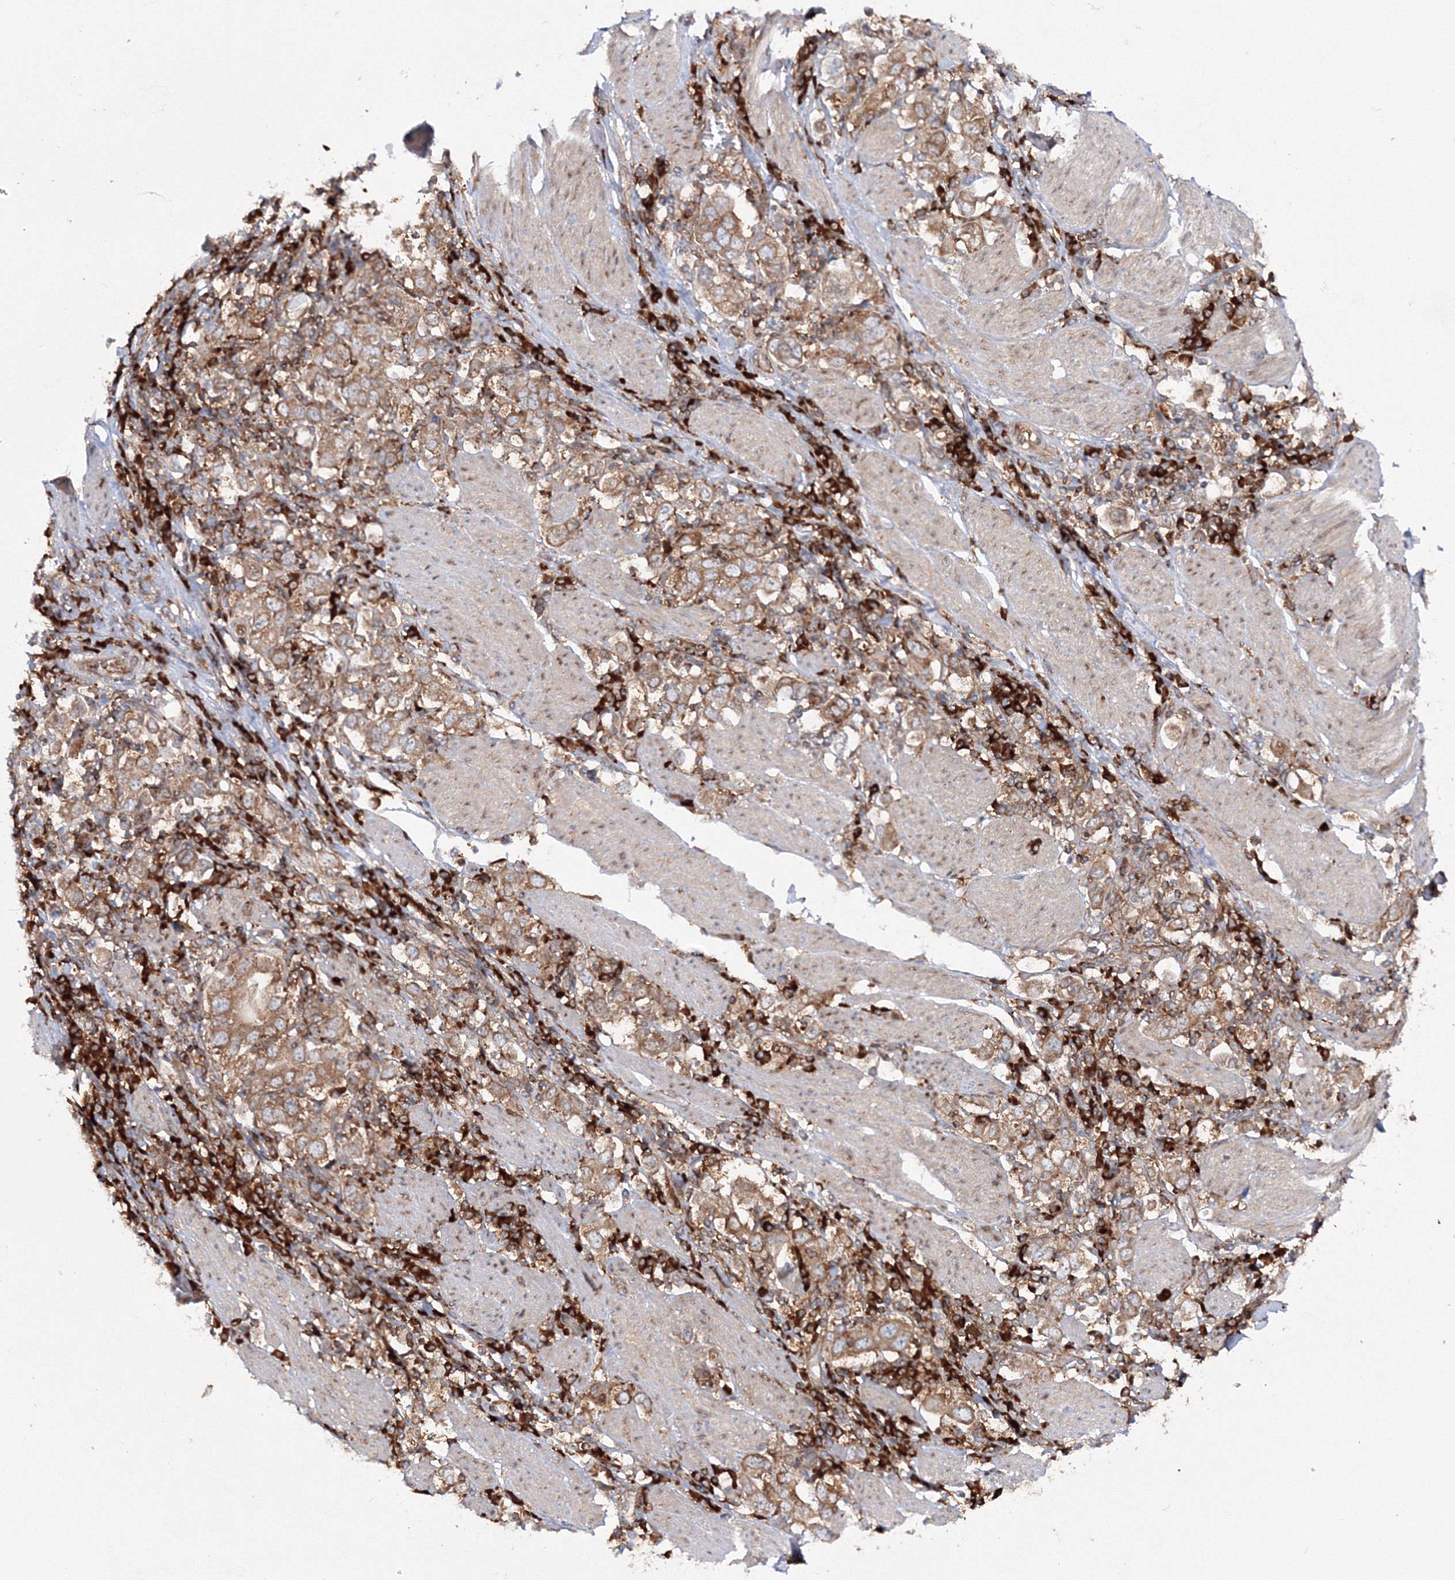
{"staining": {"intensity": "moderate", "quantity": ">75%", "location": "cytoplasmic/membranous"}, "tissue": "stomach cancer", "cell_type": "Tumor cells", "image_type": "cancer", "snomed": [{"axis": "morphology", "description": "Adenocarcinoma, NOS"}, {"axis": "topography", "description": "Stomach, upper"}], "caption": "A high-resolution photomicrograph shows immunohistochemistry (IHC) staining of stomach cancer (adenocarcinoma), which reveals moderate cytoplasmic/membranous expression in approximately >75% of tumor cells.", "gene": "HARS1", "patient": {"sex": "male", "age": 62}}